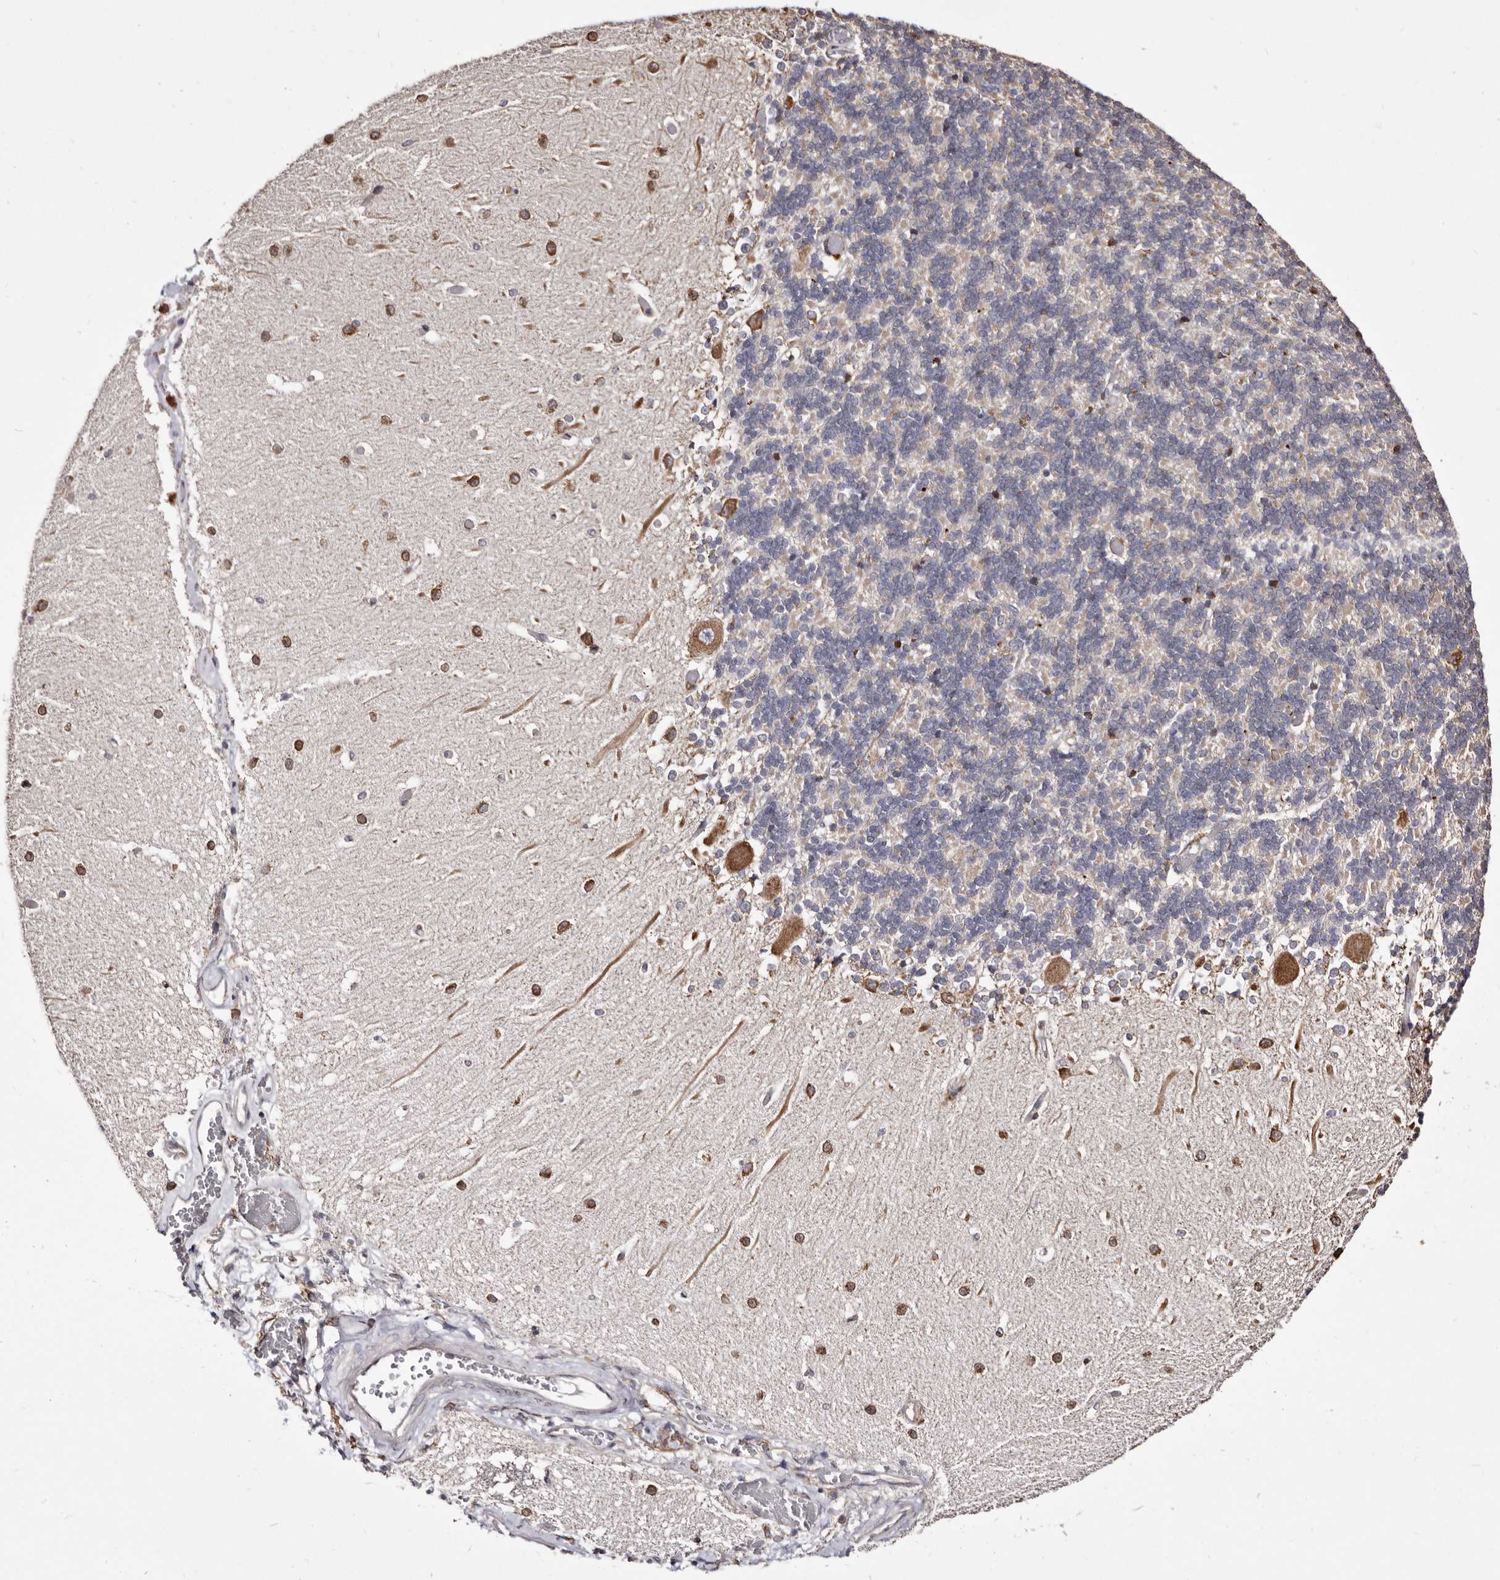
{"staining": {"intensity": "weak", "quantity": "<25%", "location": "cytoplasmic/membranous"}, "tissue": "cerebellum", "cell_type": "Cells in granular layer", "image_type": "normal", "snomed": [{"axis": "morphology", "description": "Normal tissue, NOS"}, {"axis": "topography", "description": "Cerebellum"}], "caption": "IHC histopathology image of unremarkable cerebellum stained for a protein (brown), which reveals no positivity in cells in granular layer.", "gene": "ACBD6", "patient": {"sex": "male", "age": 37}}